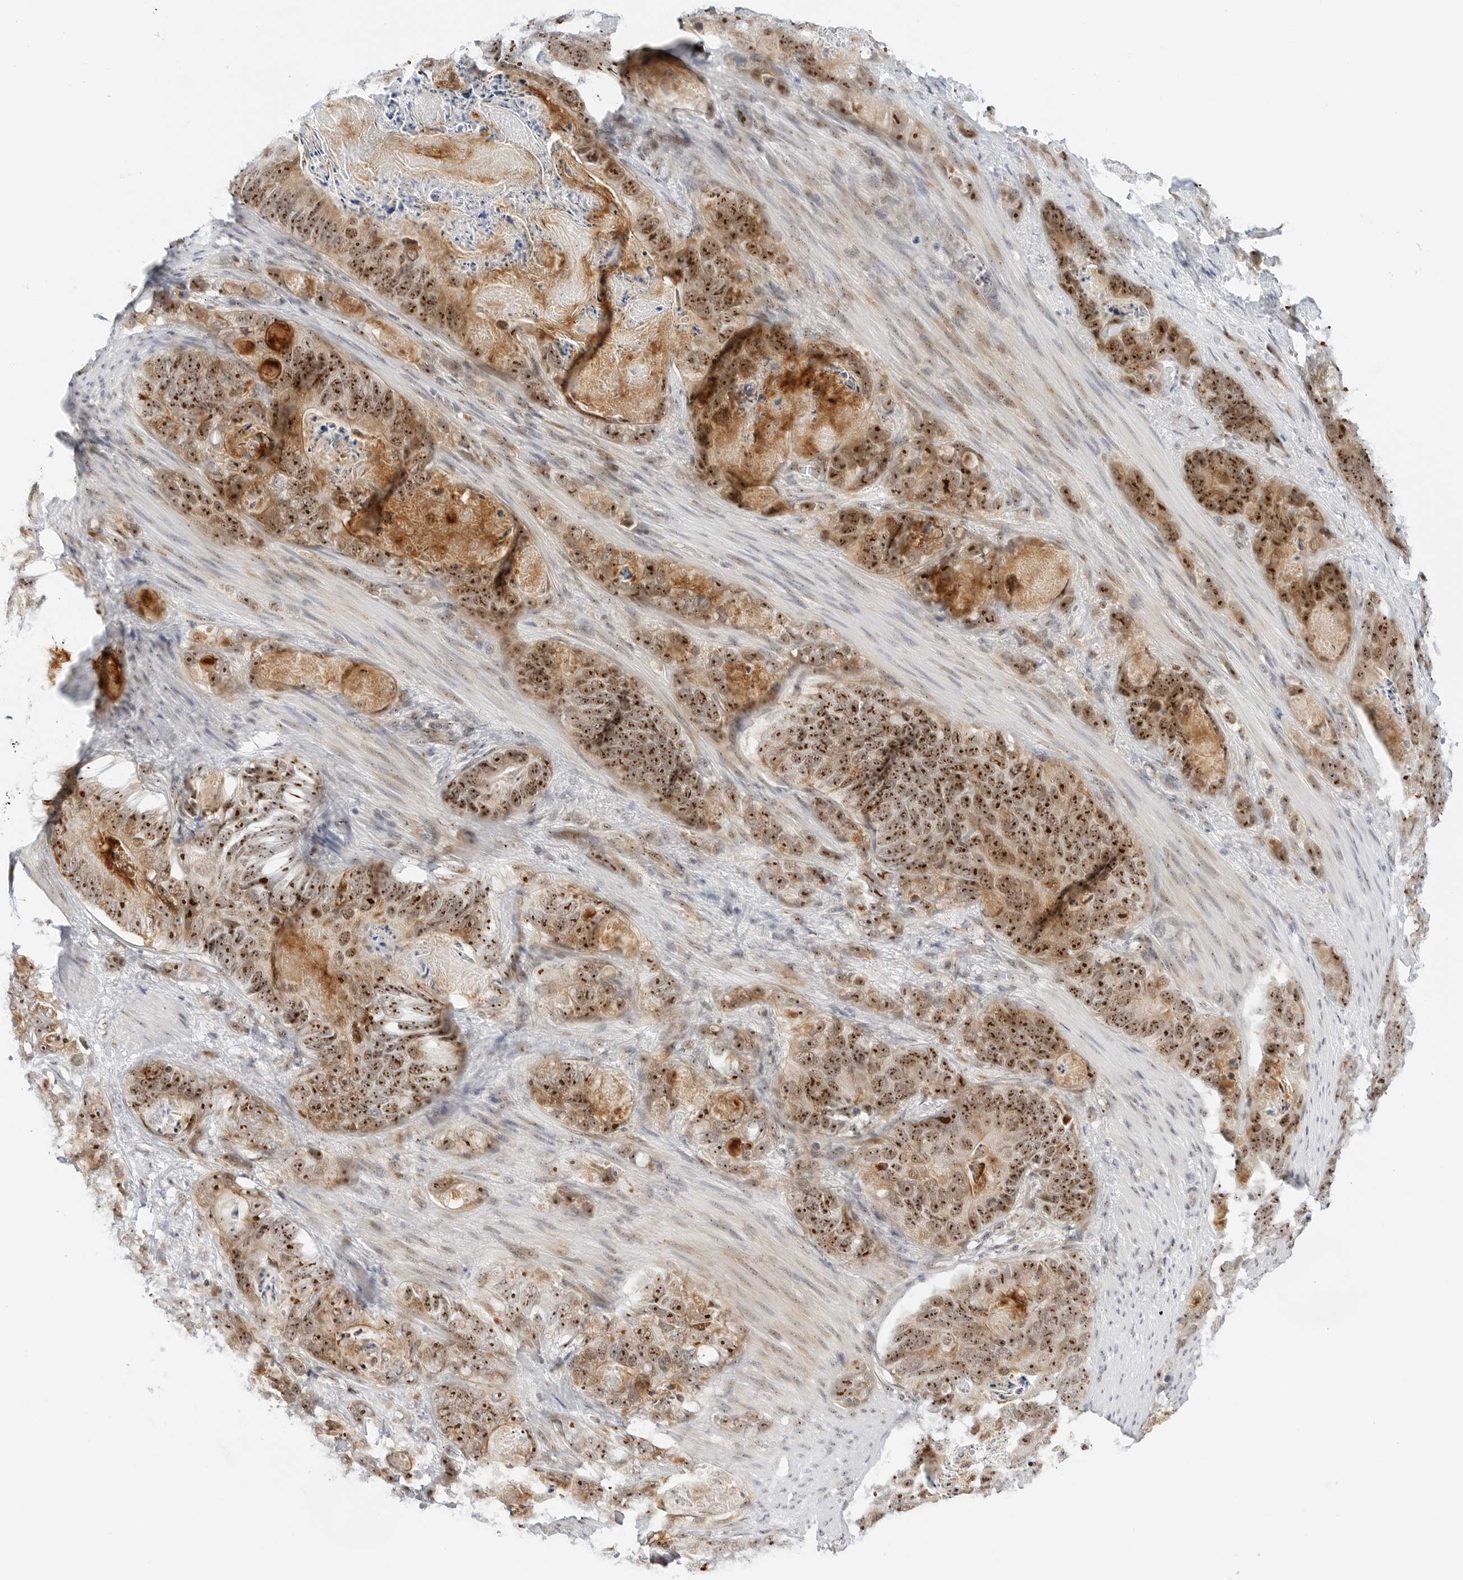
{"staining": {"intensity": "strong", "quantity": ">75%", "location": "cytoplasmic/membranous,nuclear"}, "tissue": "stomach cancer", "cell_type": "Tumor cells", "image_type": "cancer", "snomed": [{"axis": "morphology", "description": "Normal tissue, NOS"}, {"axis": "morphology", "description": "Adenocarcinoma, NOS"}, {"axis": "topography", "description": "Stomach"}], "caption": "Protein expression analysis of human adenocarcinoma (stomach) reveals strong cytoplasmic/membranous and nuclear positivity in about >75% of tumor cells. Using DAB (3,3'-diaminobenzidine) (brown) and hematoxylin (blue) stains, captured at high magnification using brightfield microscopy.", "gene": "RIMKLA", "patient": {"sex": "female", "age": 89}}